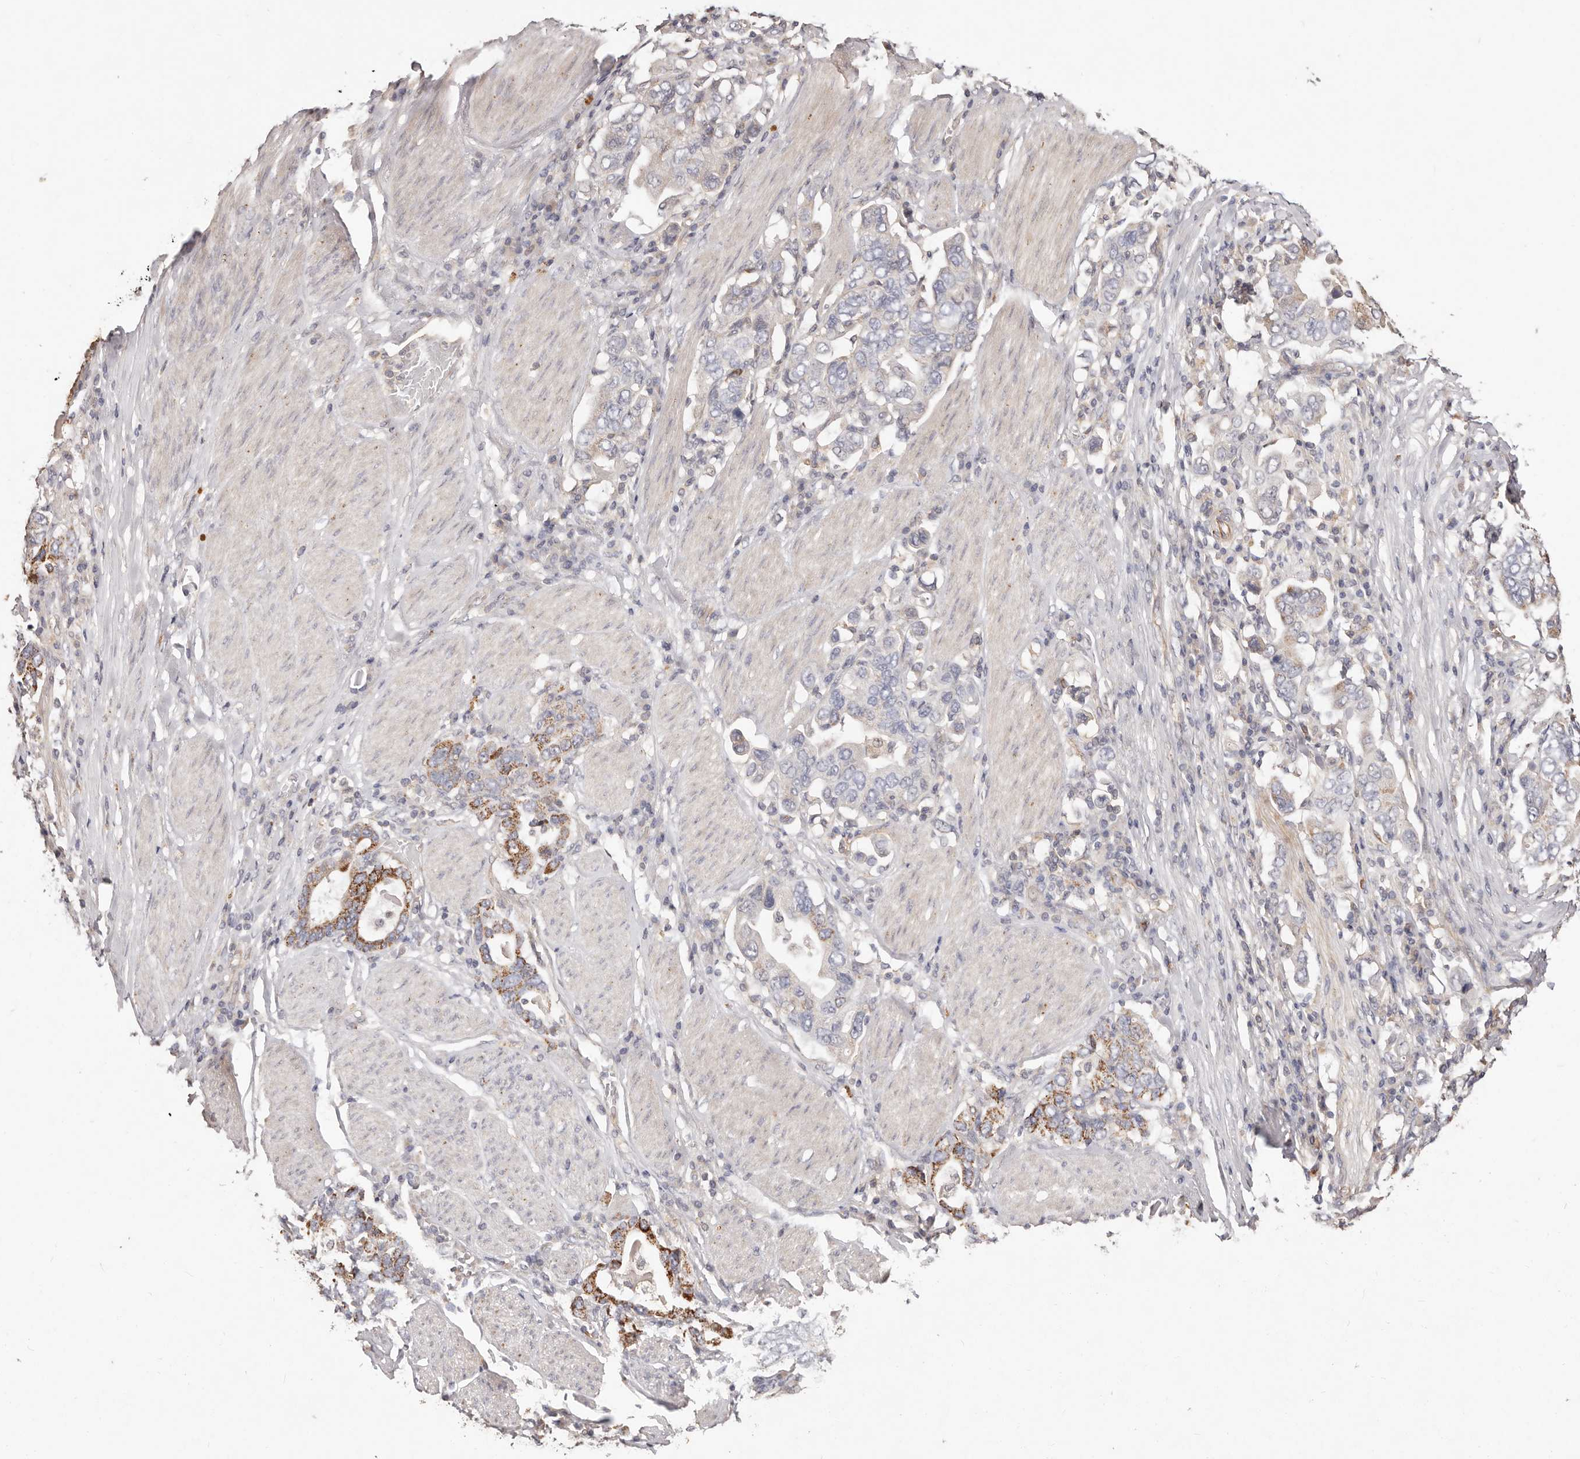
{"staining": {"intensity": "moderate", "quantity": "25%-75%", "location": "cytoplasmic/membranous"}, "tissue": "stomach cancer", "cell_type": "Tumor cells", "image_type": "cancer", "snomed": [{"axis": "morphology", "description": "Adenocarcinoma, NOS"}, {"axis": "topography", "description": "Stomach, upper"}], "caption": "A high-resolution histopathology image shows immunohistochemistry staining of stomach cancer, which reveals moderate cytoplasmic/membranous positivity in about 25%-75% of tumor cells. The staining was performed using DAB (3,3'-diaminobenzidine), with brown indicating positive protein expression. Nuclei are stained blue with hematoxylin.", "gene": "THBS3", "patient": {"sex": "male", "age": 62}}